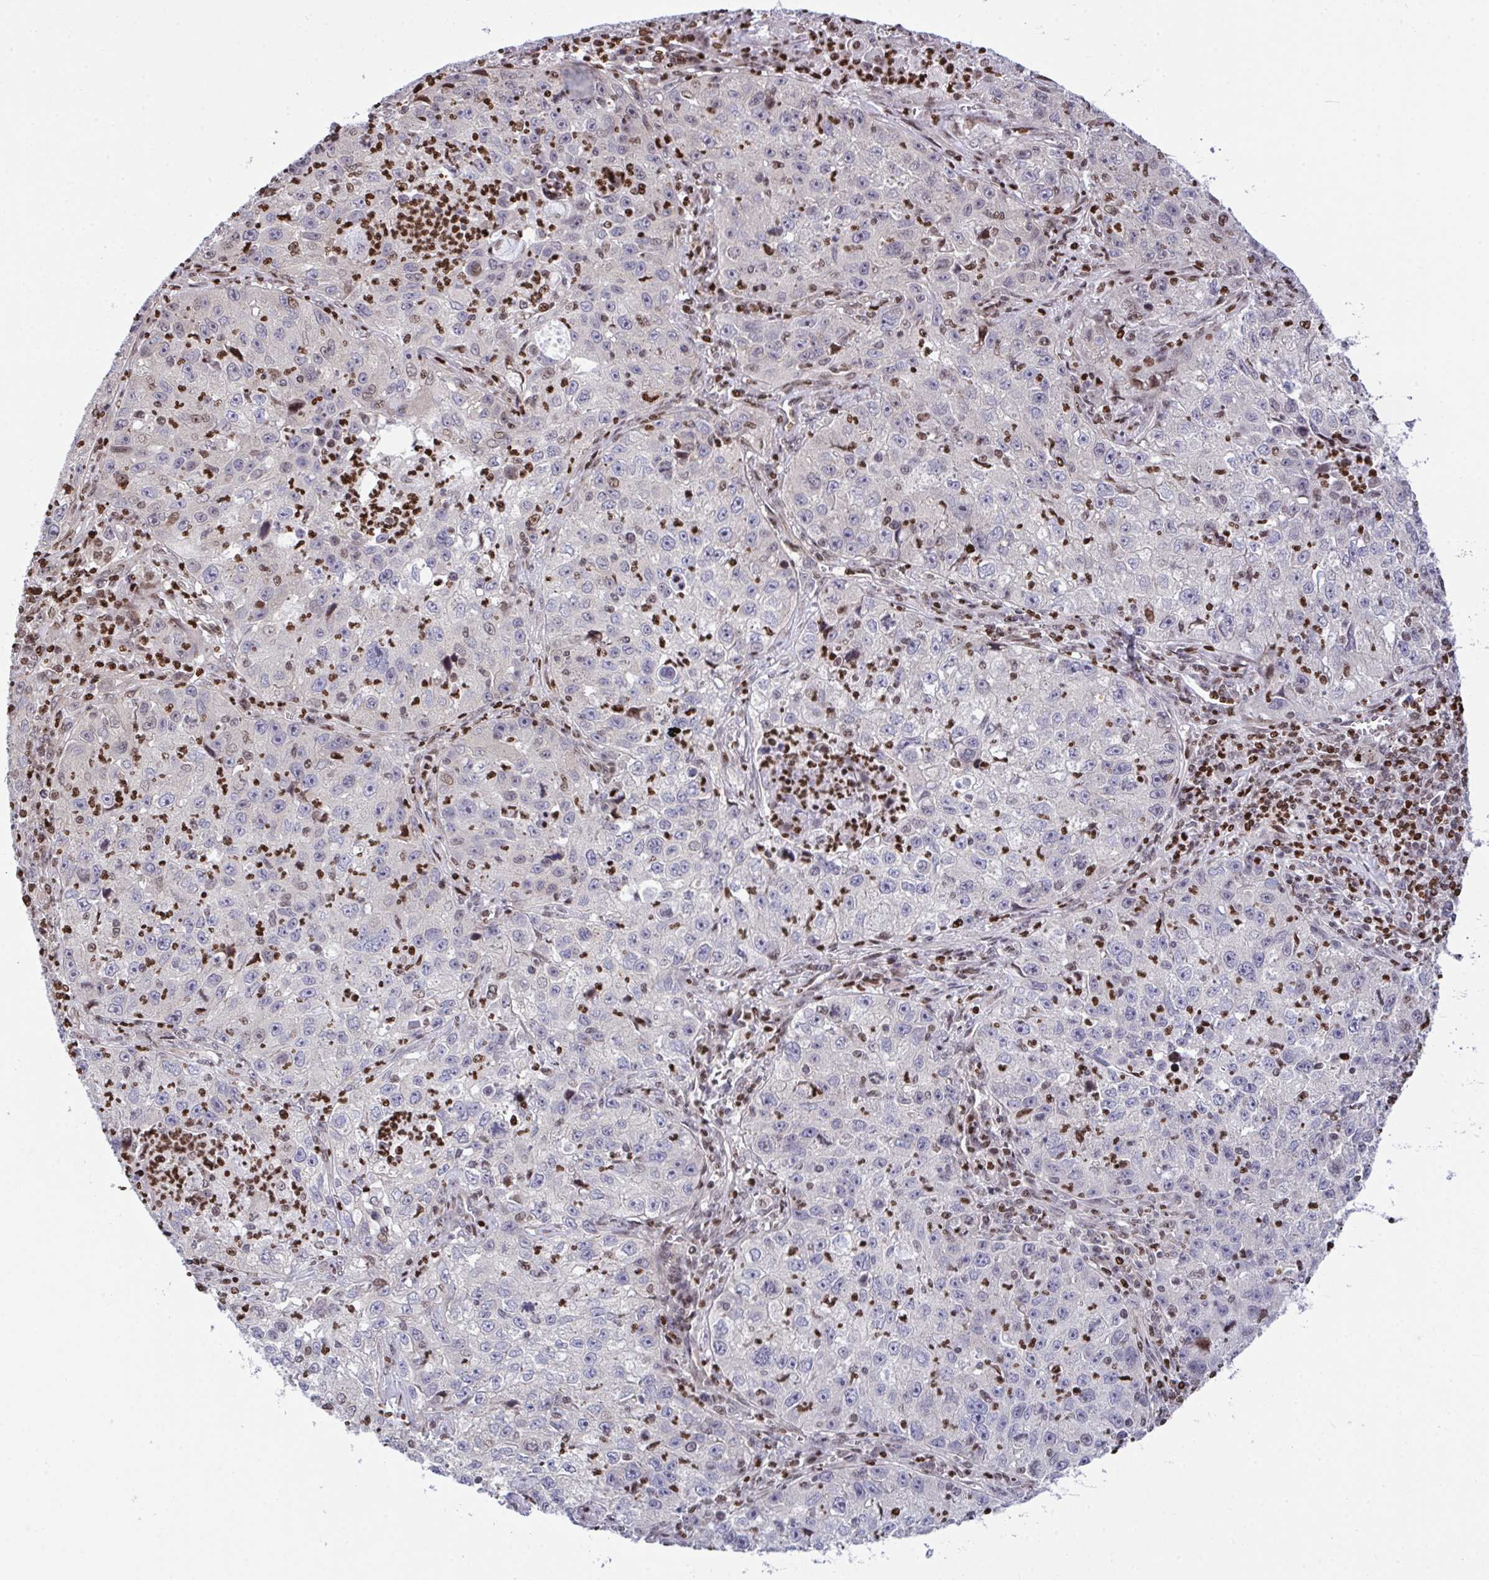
{"staining": {"intensity": "negative", "quantity": "none", "location": "none"}, "tissue": "lung cancer", "cell_type": "Tumor cells", "image_type": "cancer", "snomed": [{"axis": "morphology", "description": "Squamous cell carcinoma, NOS"}, {"axis": "topography", "description": "Lung"}], "caption": "This histopathology image is of lung squamous cell carcinoma stained with immunohistochemistry to label a protein in brown with the nuclei are counter-stained blue. There is no expression in tumor cells.", "gene": "RAPGEF5", "patient": {"sex": "male", "age": 71}}